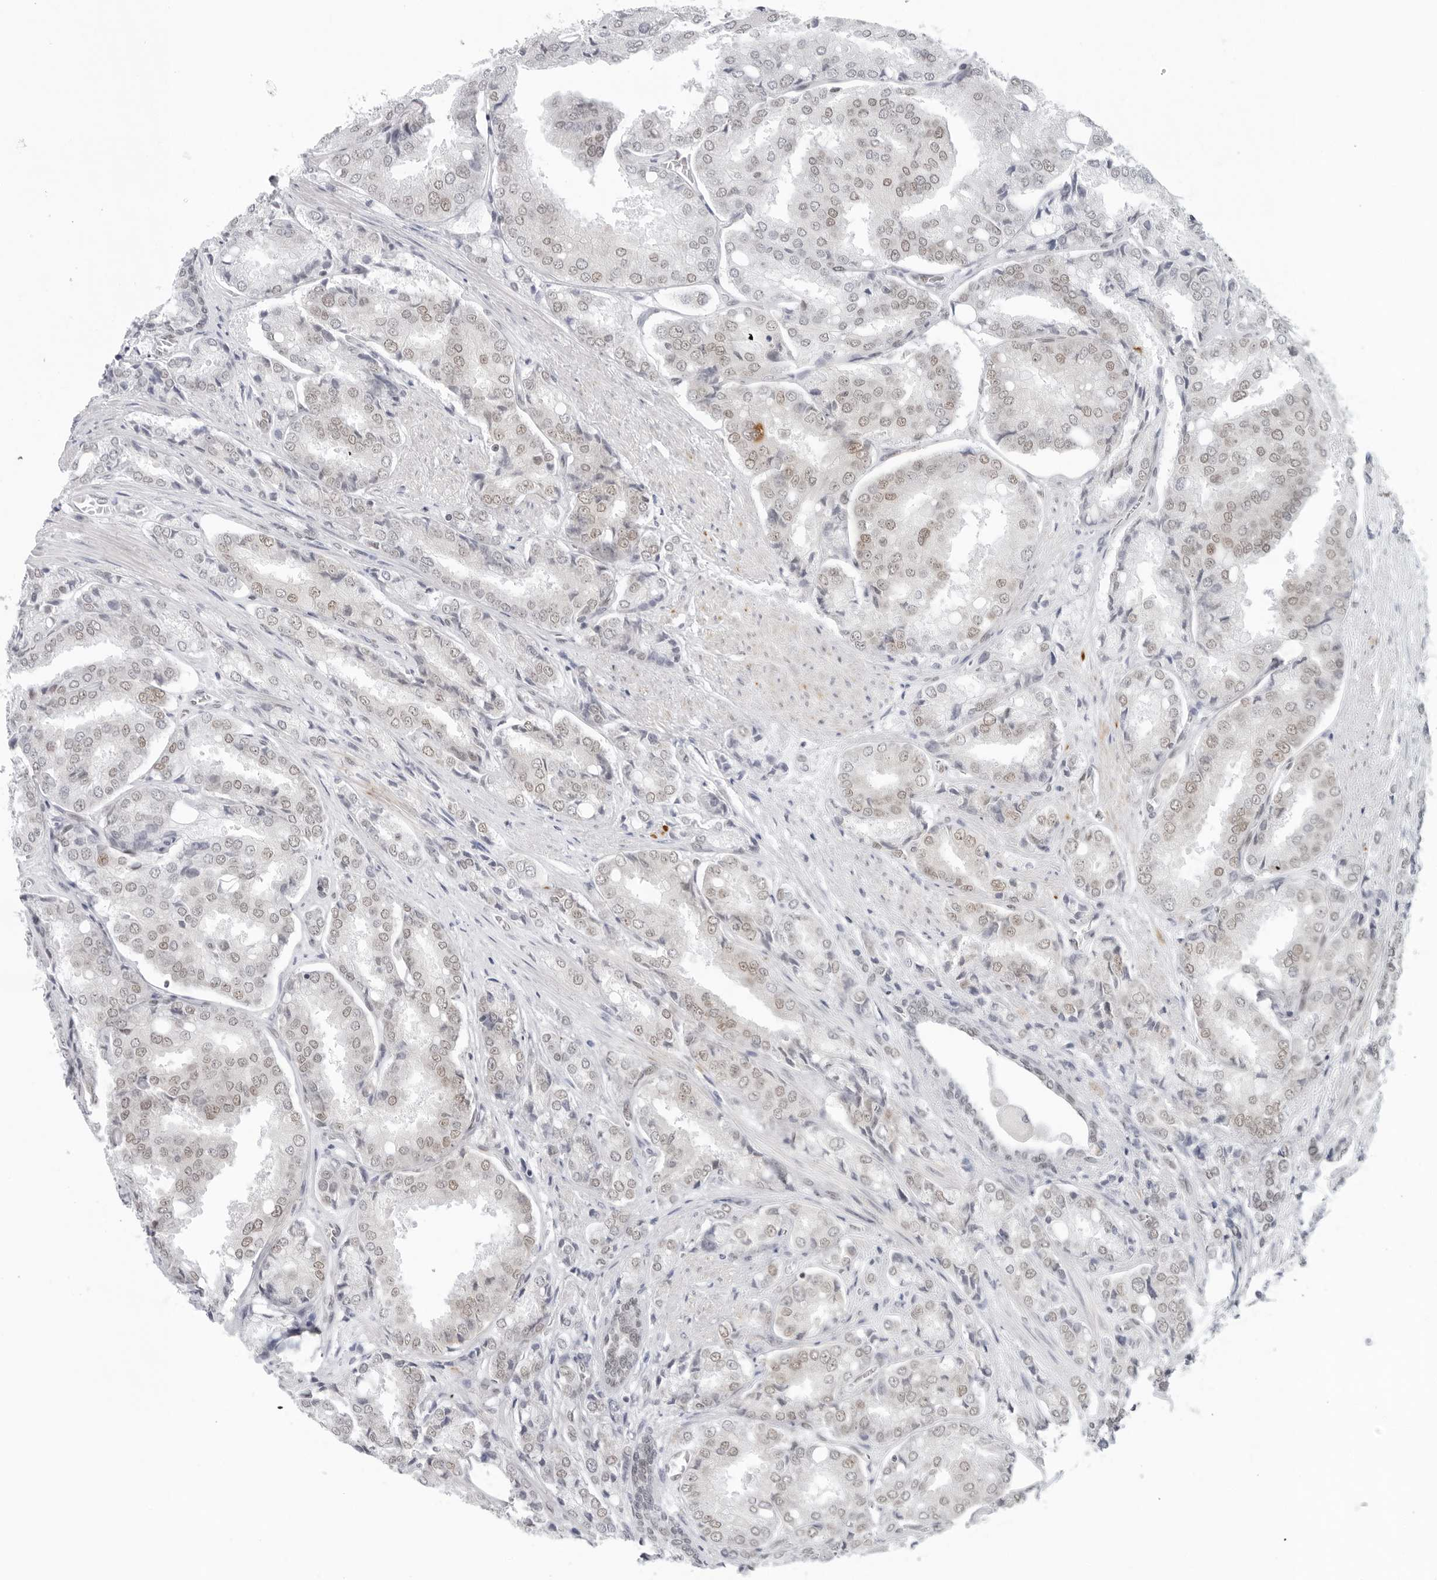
{"staining": {"intensity": "weak", "quantity": "25%-75%", "location": "nuclear"}, "tissue": "prostate cancer", "cell_type": "Tumor cells", "image_type": "cancer", "snomed": [{"axis": "morphology", "description": "Adenocarcinoma, High grade"}, {"axis": "topography", "description": "Prostate"}], "caption": "Immunohistochemistry photomicrograph of neoplastic tissue: human prostate cancer (adenocarcinoma (high-grade)) stained using IHC exhibits low levels of weak protein expression localized specifically in the nuclear of tumor cells, appearing as a nuclear brown color.", "gene": "FOXK2", "patient": {"sex": "male", "age": 50}}